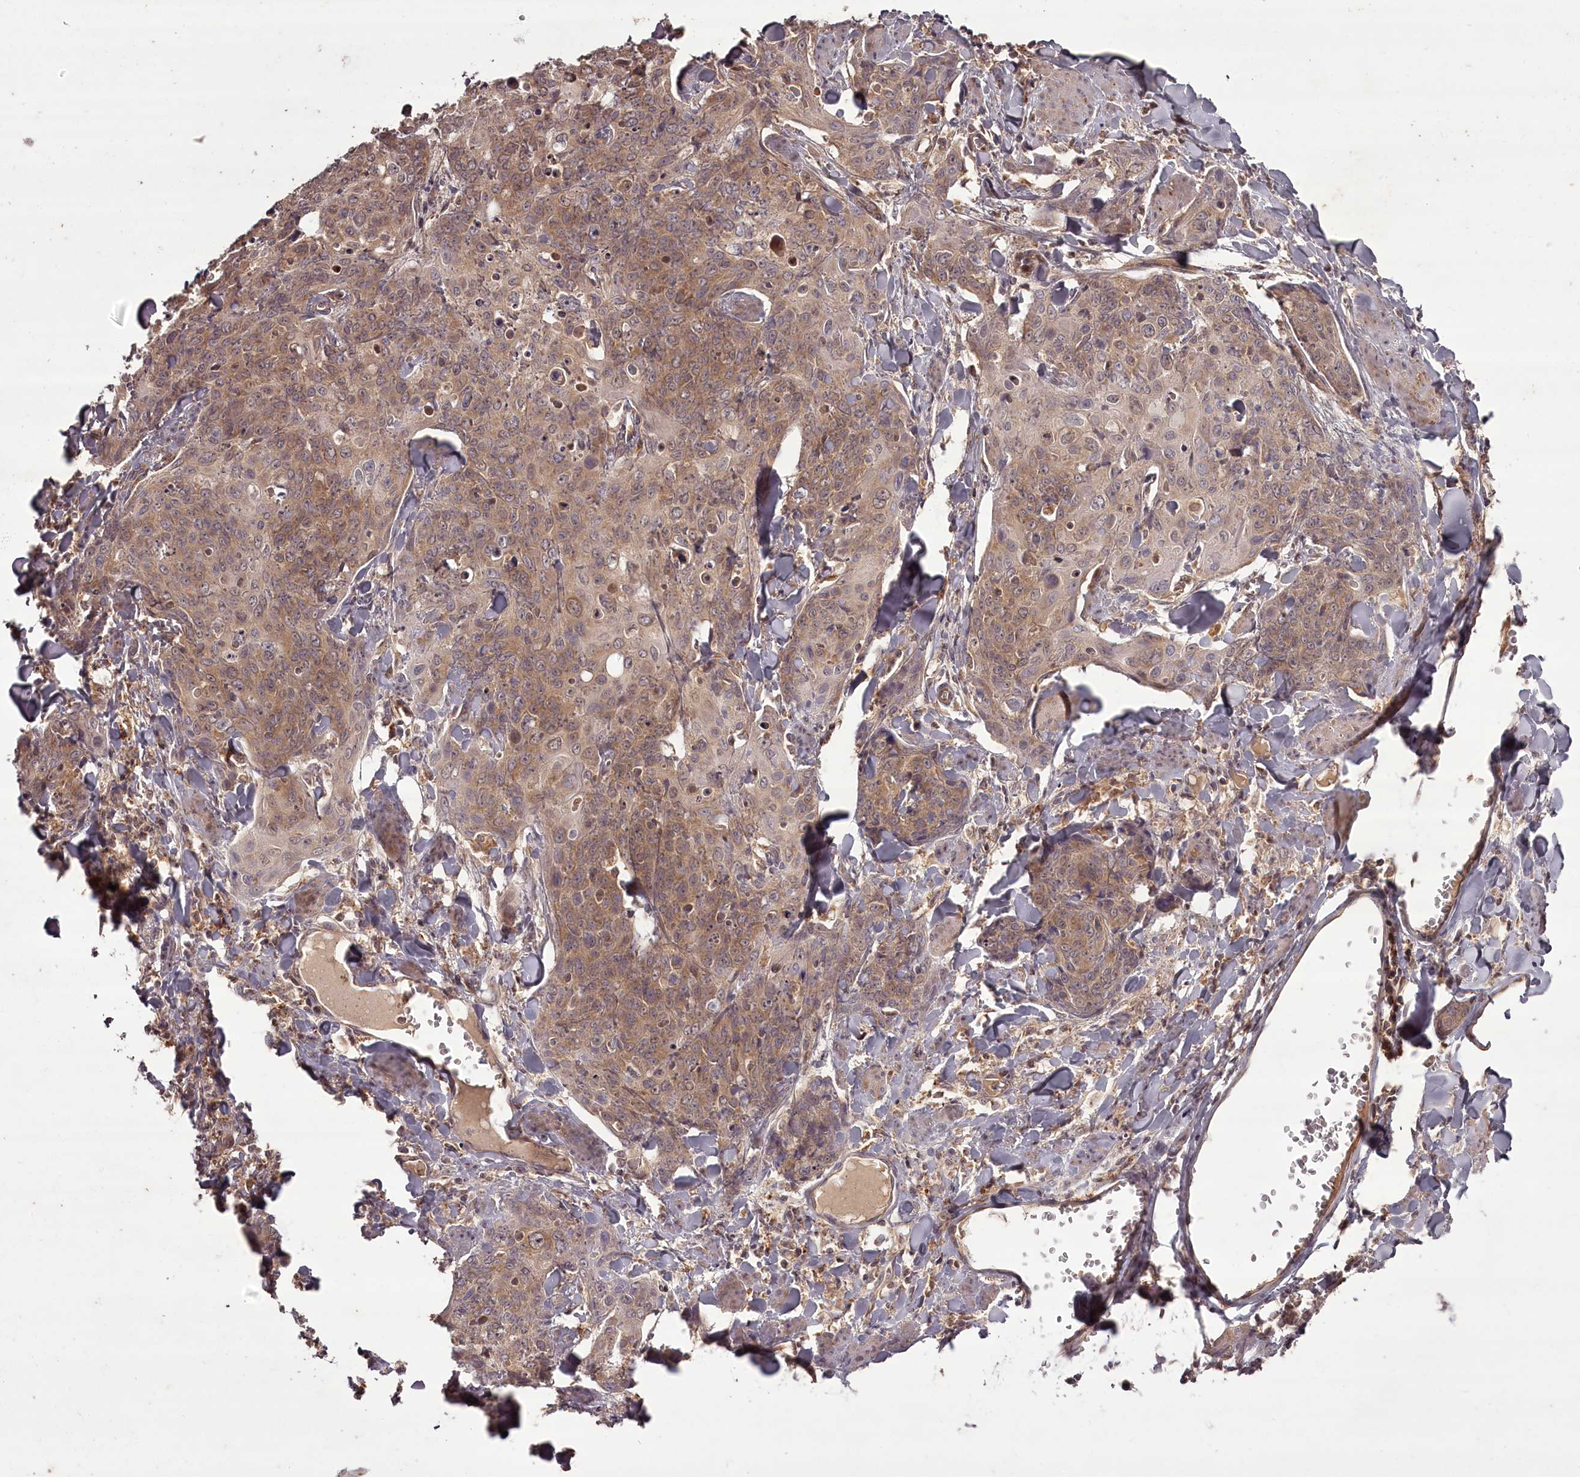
{"staining": {"intensity": "moderate", "quantity": ">75%", "location": "cytoplasmic/membranous"}, "tissue": "skin cancer", "cell_type": "Tumor cells", "image_type": "cancer", "snomed": [{"axis": "morphology", "description": "Squamous cell carcinoma, NOS"}, {"axis": "topography", "description": "Skin"}, {"axis": "topography", "description": "Vulva"}], "caption": "Squamous cell carcinoma (skin) was stained to show a protein in brown. There is medium levels of moderate cytoplasmic/membranous staining in about >75% of tumor cells. The staining is performed using DAB brown chromogen to label protein expression. The nuclei are counter-stained blue using hematoxylin.", "gene": "PCBP2", "patient": {"sex": "female", "age": 85}}